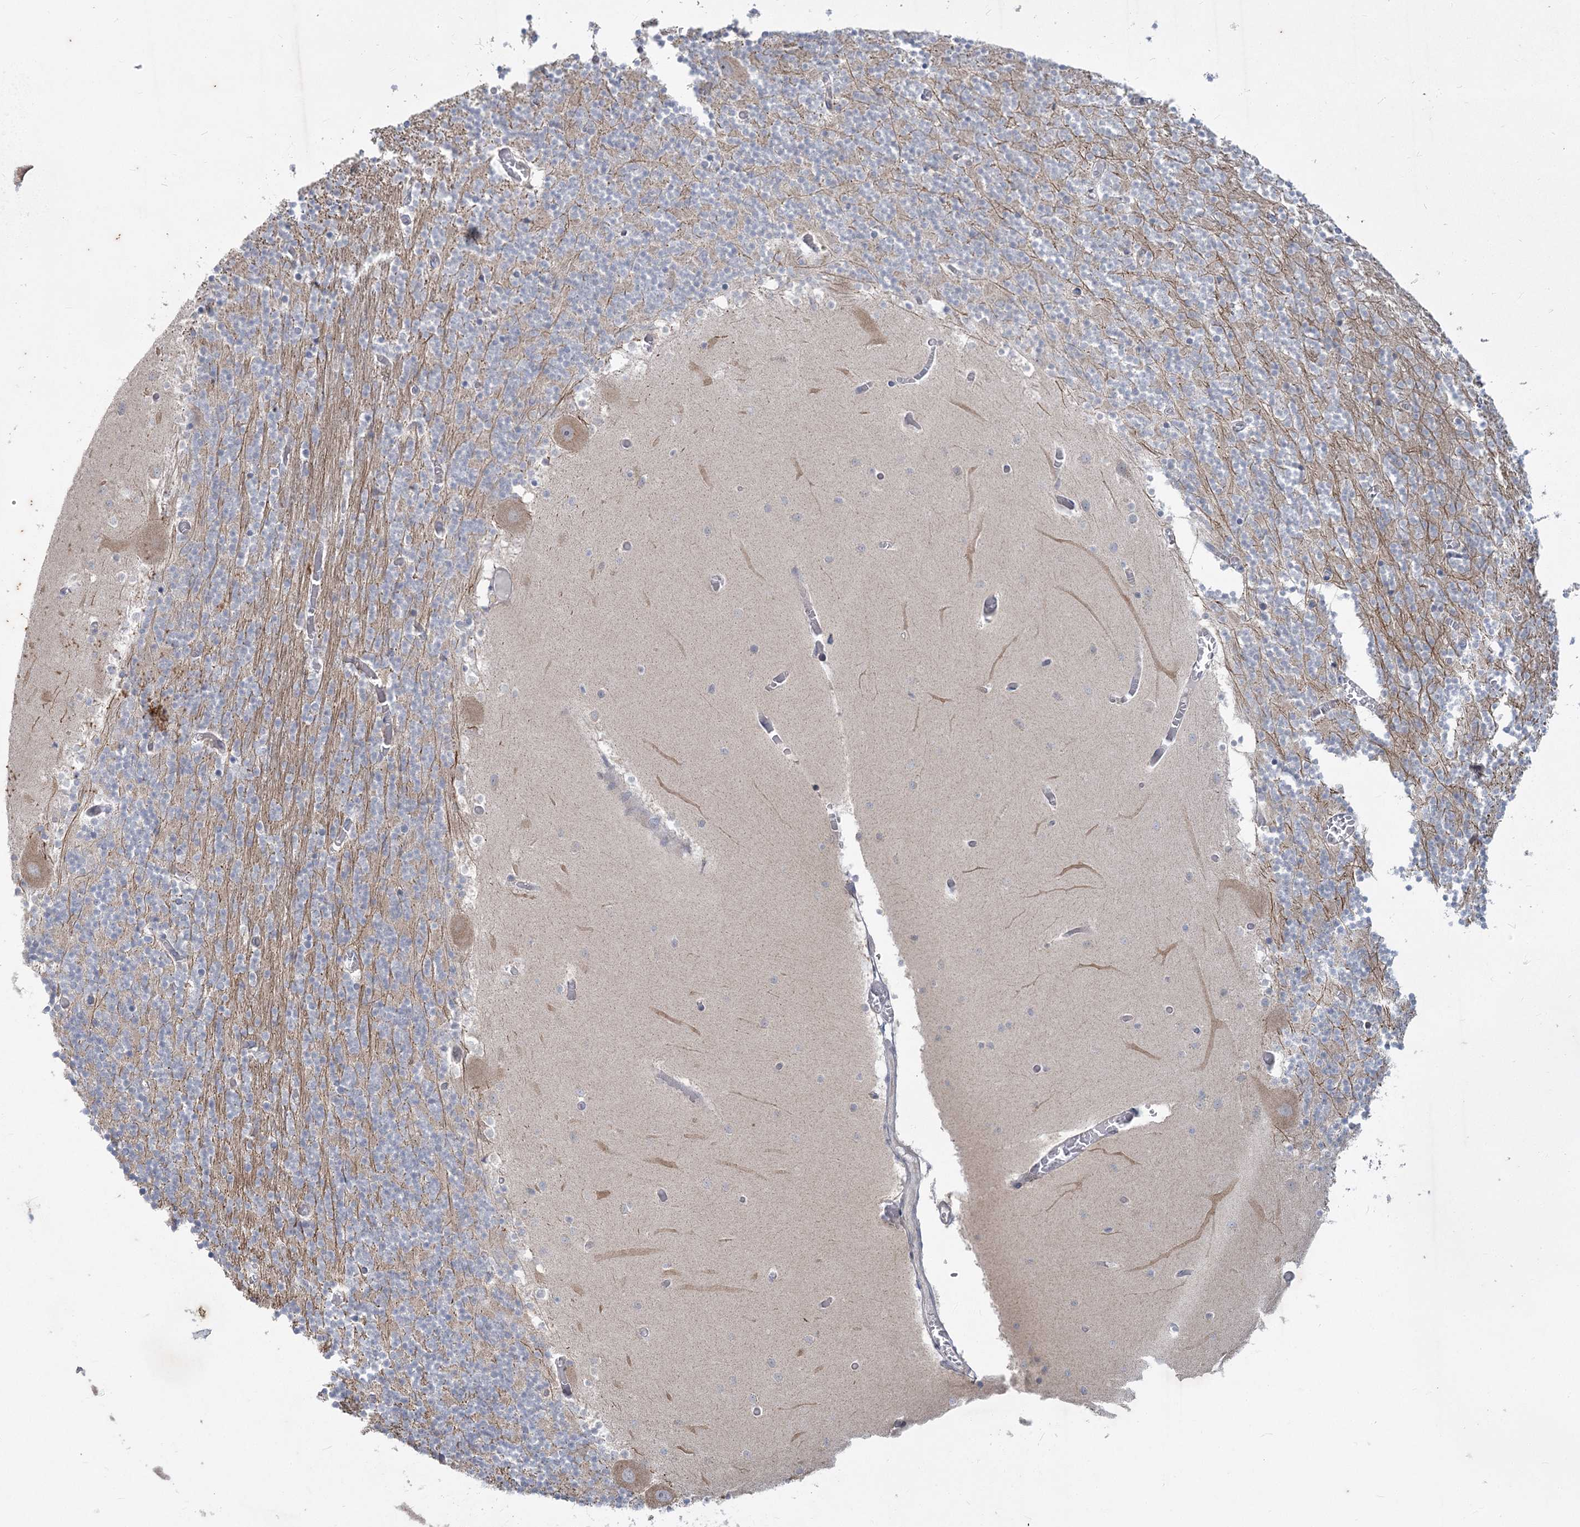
{"staining": {"intensity": "moderate", "quantity": "<25%", "location": "cytoplasmic/membranous"}, "tissue": "cerebellum", "cell_type": "Cells in granular layer", "image_type": "normal", "snomed": [{"axis": "morphology", "description": "Normal tissue, NOS"}, {"axis": "topography", "description": "Cerebellum"}], "caption": "A high-resolution image shows immunohistochemistry (IHC) staining of benign cerebellum, which displays moderate cytoplasmic/membranous positivity in approximately <25% of cells in granular layer.", "gene": "PLA2G12A", "patient": {"sex": "female", "age": 28}}